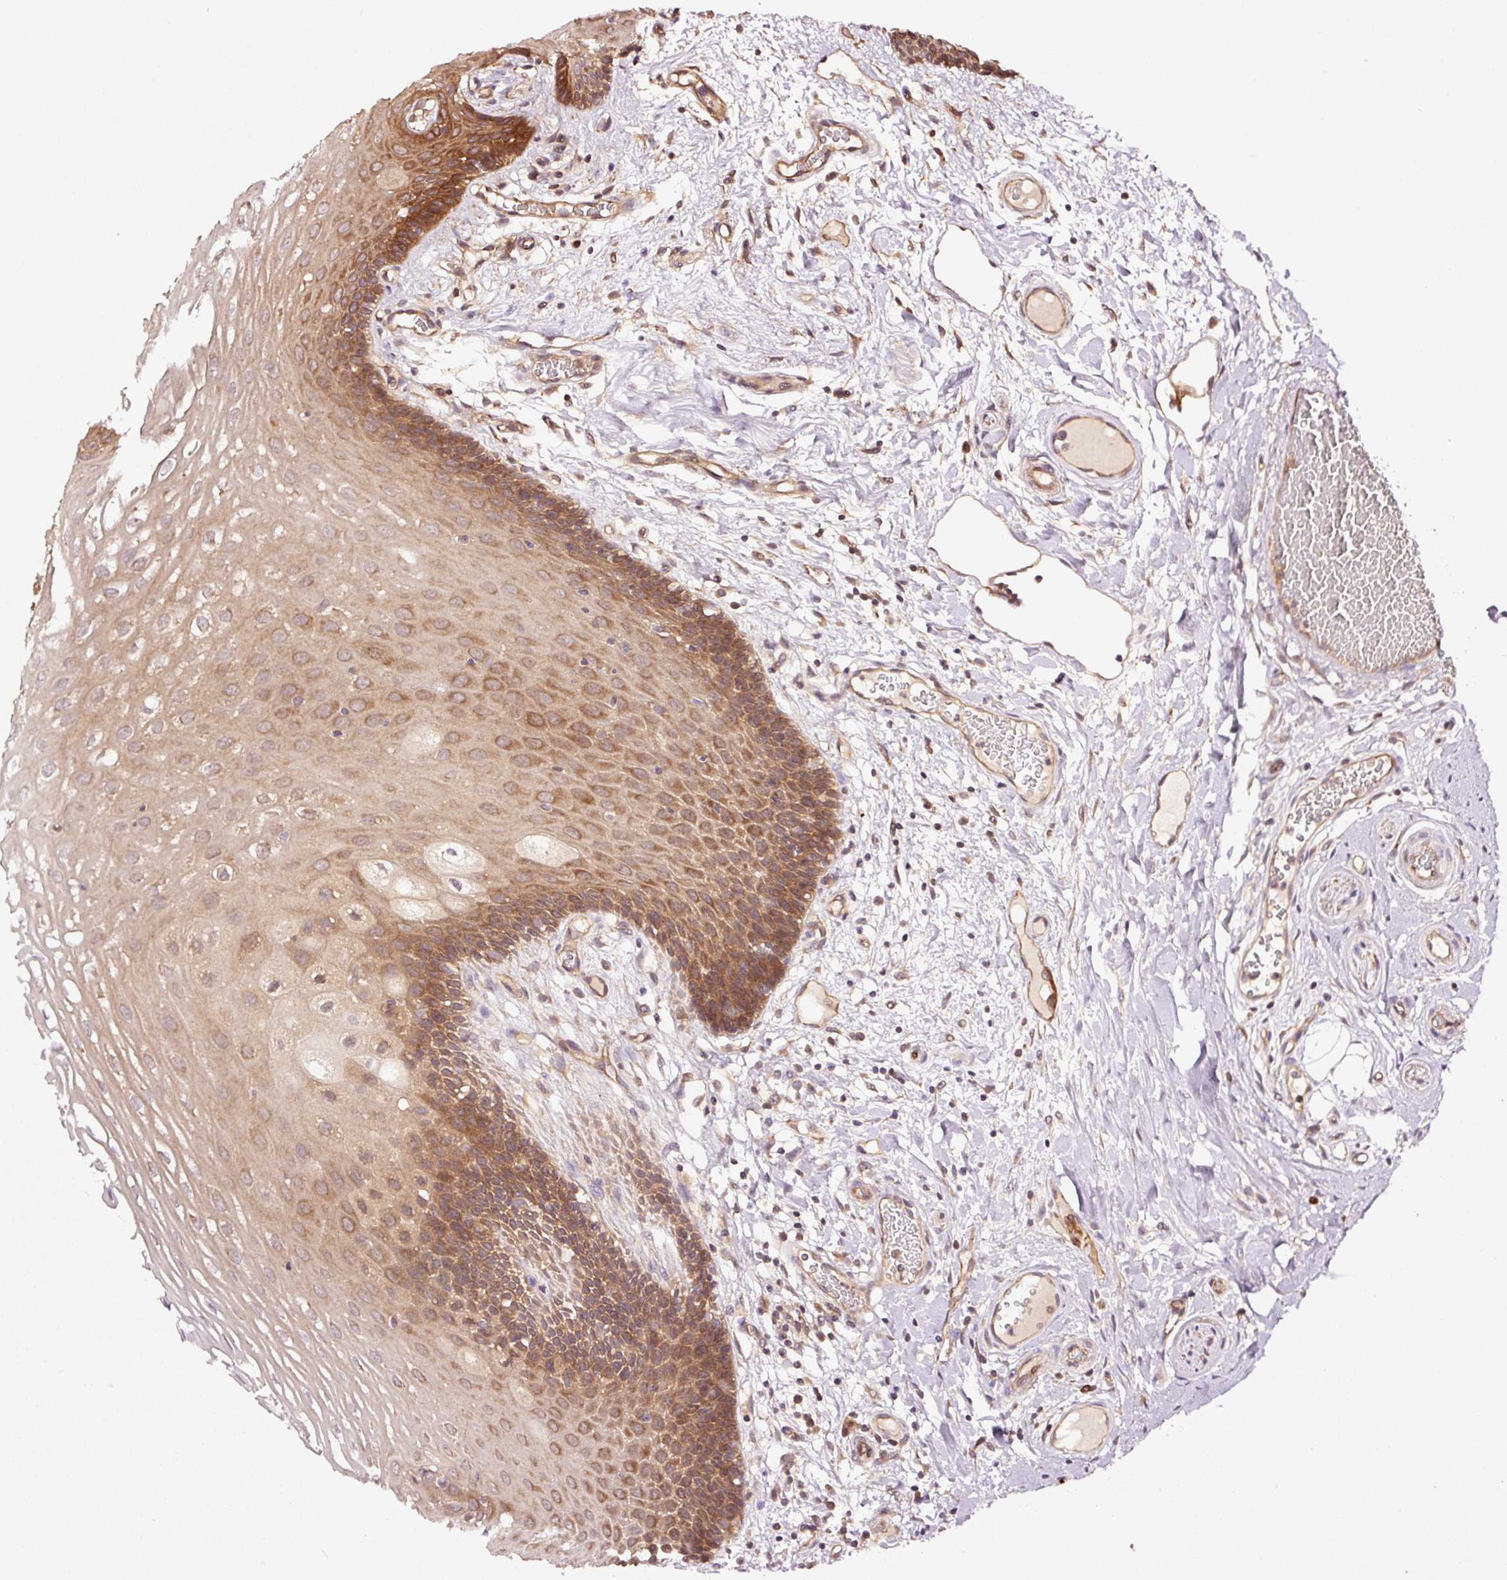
{"staining": {"intensity": "moderate", "quantity": ">75%", "location": "cytoplasmic/membranous,nuclear"}, "tissue": "oral mucosa", "cell_type": "Squamous epithelial cells", "image_type": "normal", "snomed": [{"axis": "morphology", "description": "Normal tissue, NOS"}, {"axis": "topography", "description": "Oral tissue"}, {"axis": "topography", "description": "Tounge, NOS"}], "caption": "Immunohistochemistry of benign oral mucosa reveals medium levels of moderate cytoplasmic/membranous,nuclear staining in approximately >75% of squamous epithelial cells. The protein is shown in brown color, while the nuclei are stained blue.", "gene": "METAP1", "patient": {"sex": "female", "age": 60}}